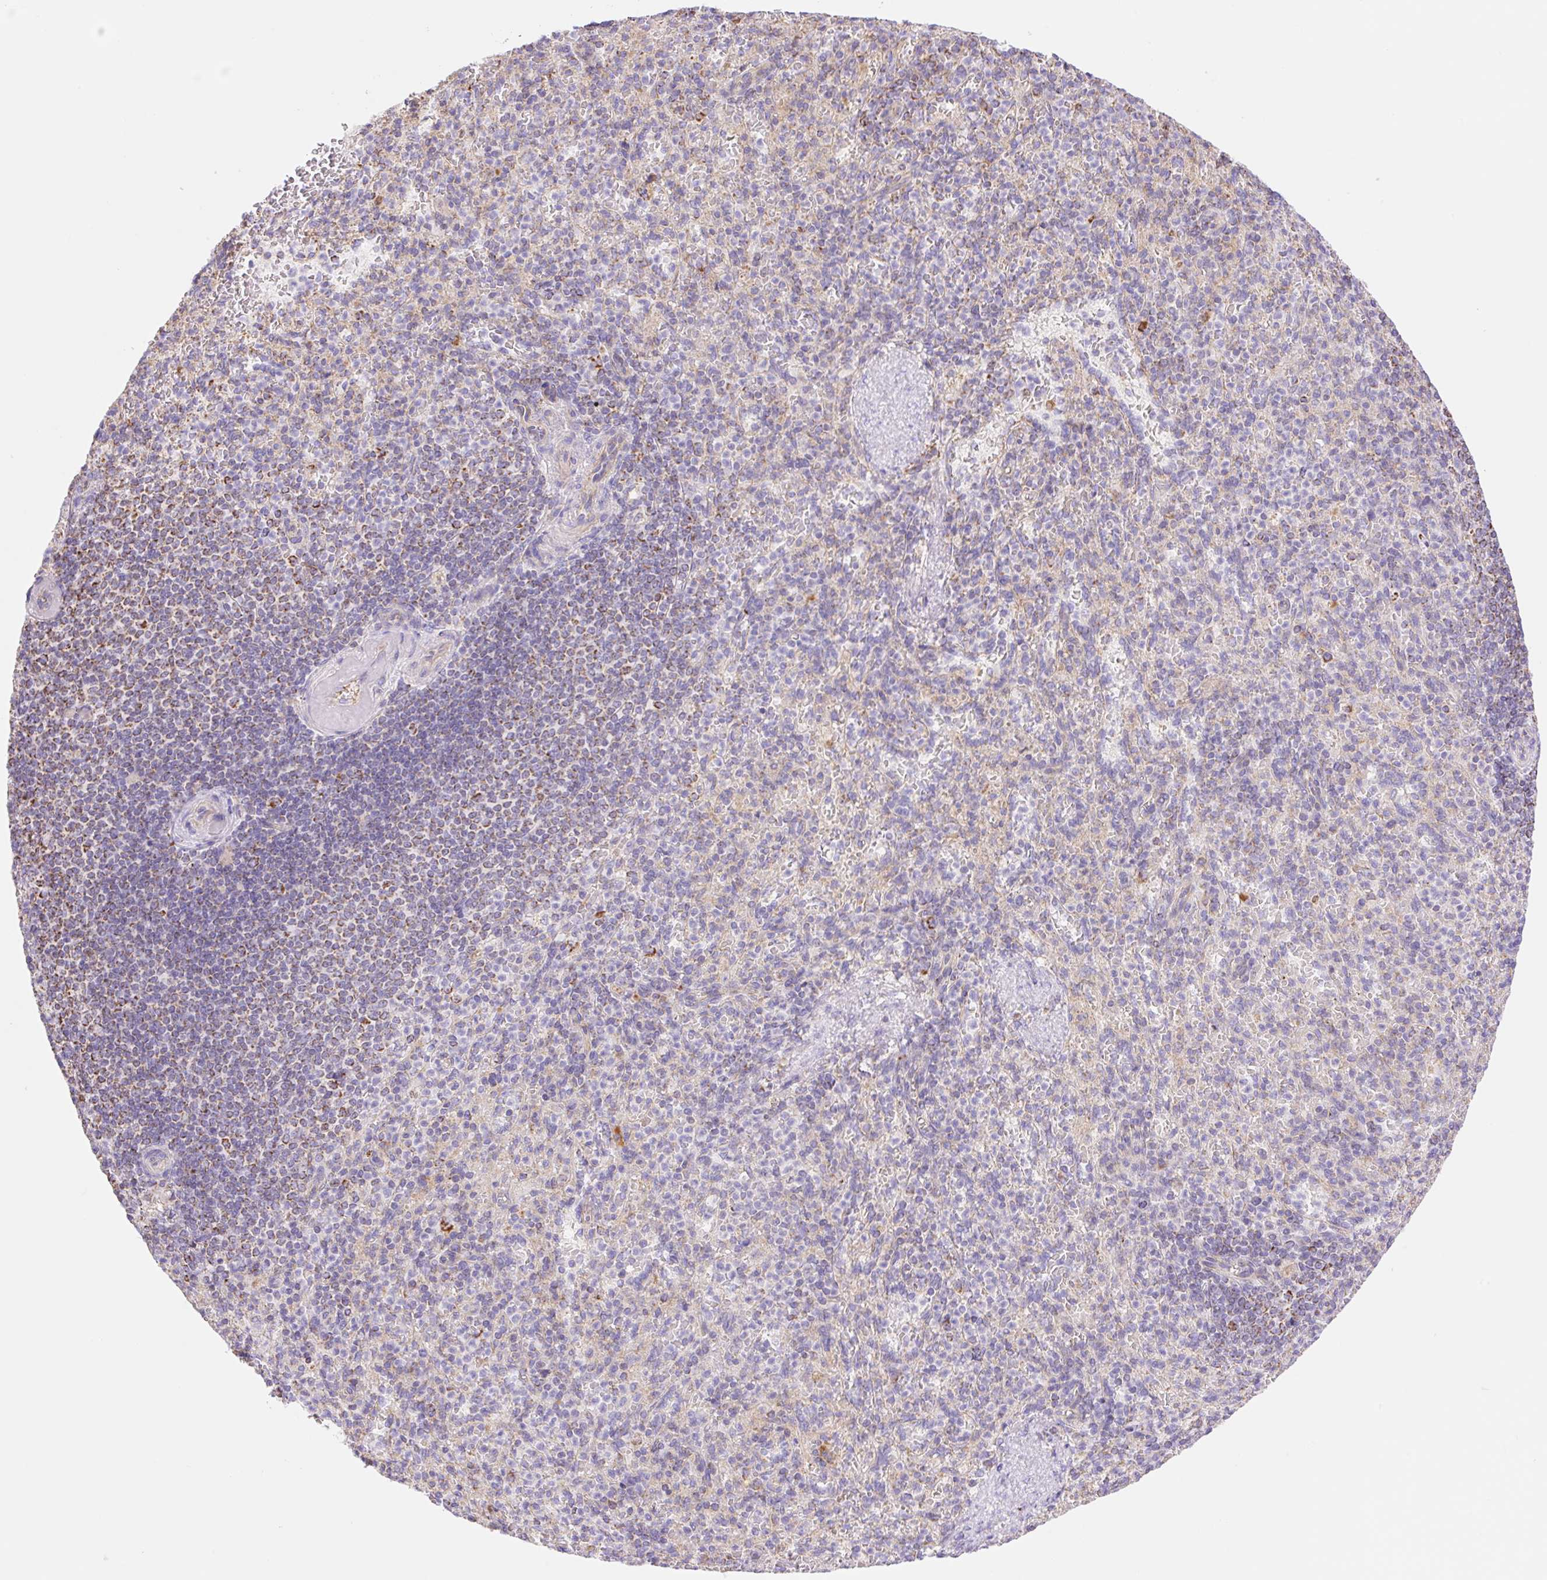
{"staining": {"intensity": "negative", "quantity": "none", "location": "none"}, "tissue": "spleen", "cell_type": "Cells in red pulp", "image_type": "normal", "snomed": [{"axis": "morphology", "description": "Normal tissue, NOS"}, {"axis": "topography", "description": "Spleen"}], "caption": "IHC micrograph of benign spleen: human spleen stained with DAB reveals no significant protein staining in cells in red pulp.", "gene": "ESAM", "patient": {"sex": "female", "age": 74}}